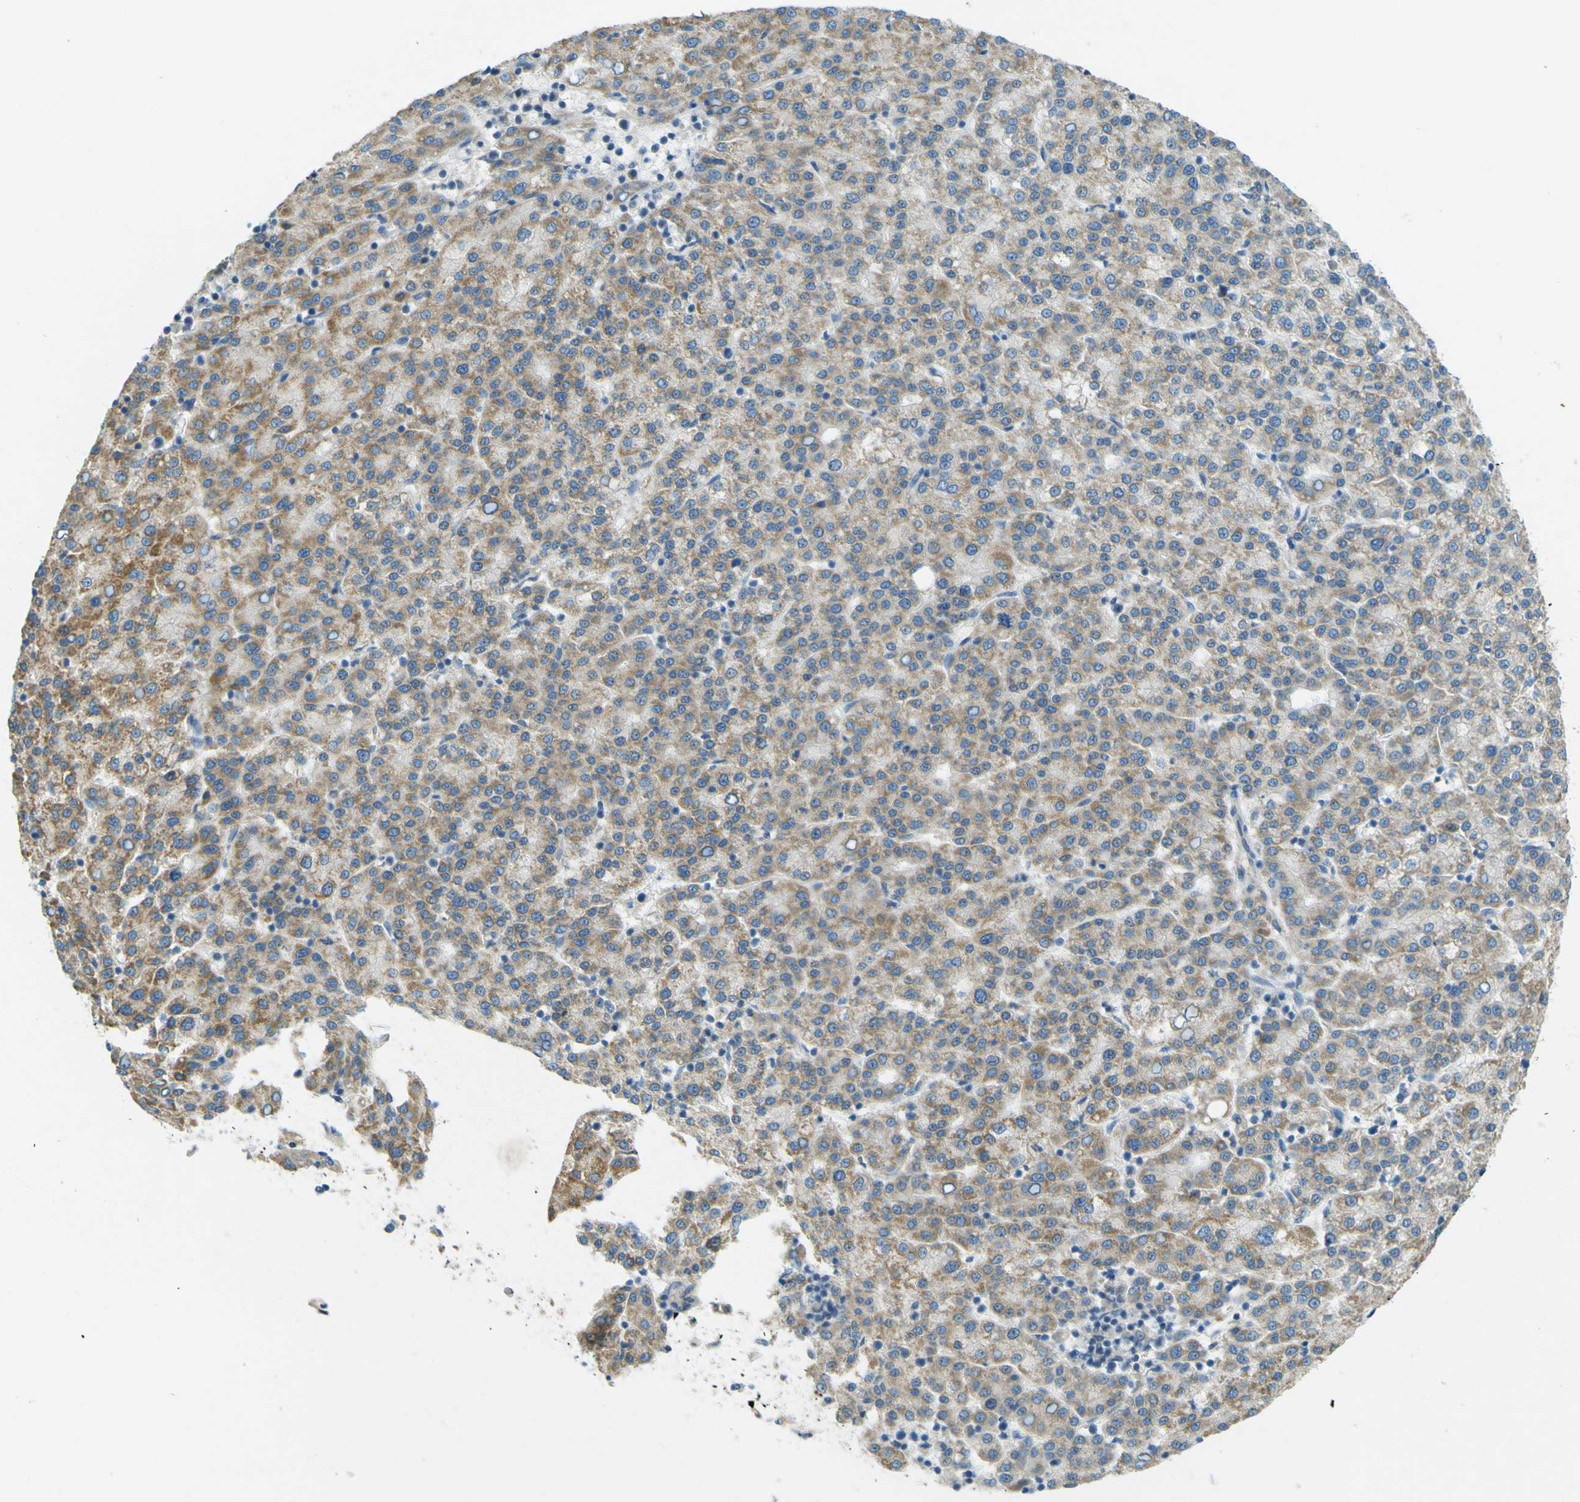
{"staining": {"intensity": "weak", "quantity": "25%-75%", "location": "cytoplasmic/membranous"}, "tissue": "liver cancer", "cell_type": "Tumor cells", "image_type": "cancer", "snomed": [{"axis": "morphology", "description": "Carcinoma, Hepatocellular, NOS"}, {"axis": "topography", "description": "Liver"}], "caption": "About 25%-75% of tumor cells in human liver hepatocellular carcinoma exhibit weak cytoplasmic/membranous protein positivity as visualized by brown immunohistochemical staining.", "gene": "FKTN", "patient": {"sex": "female", "age": 58}}